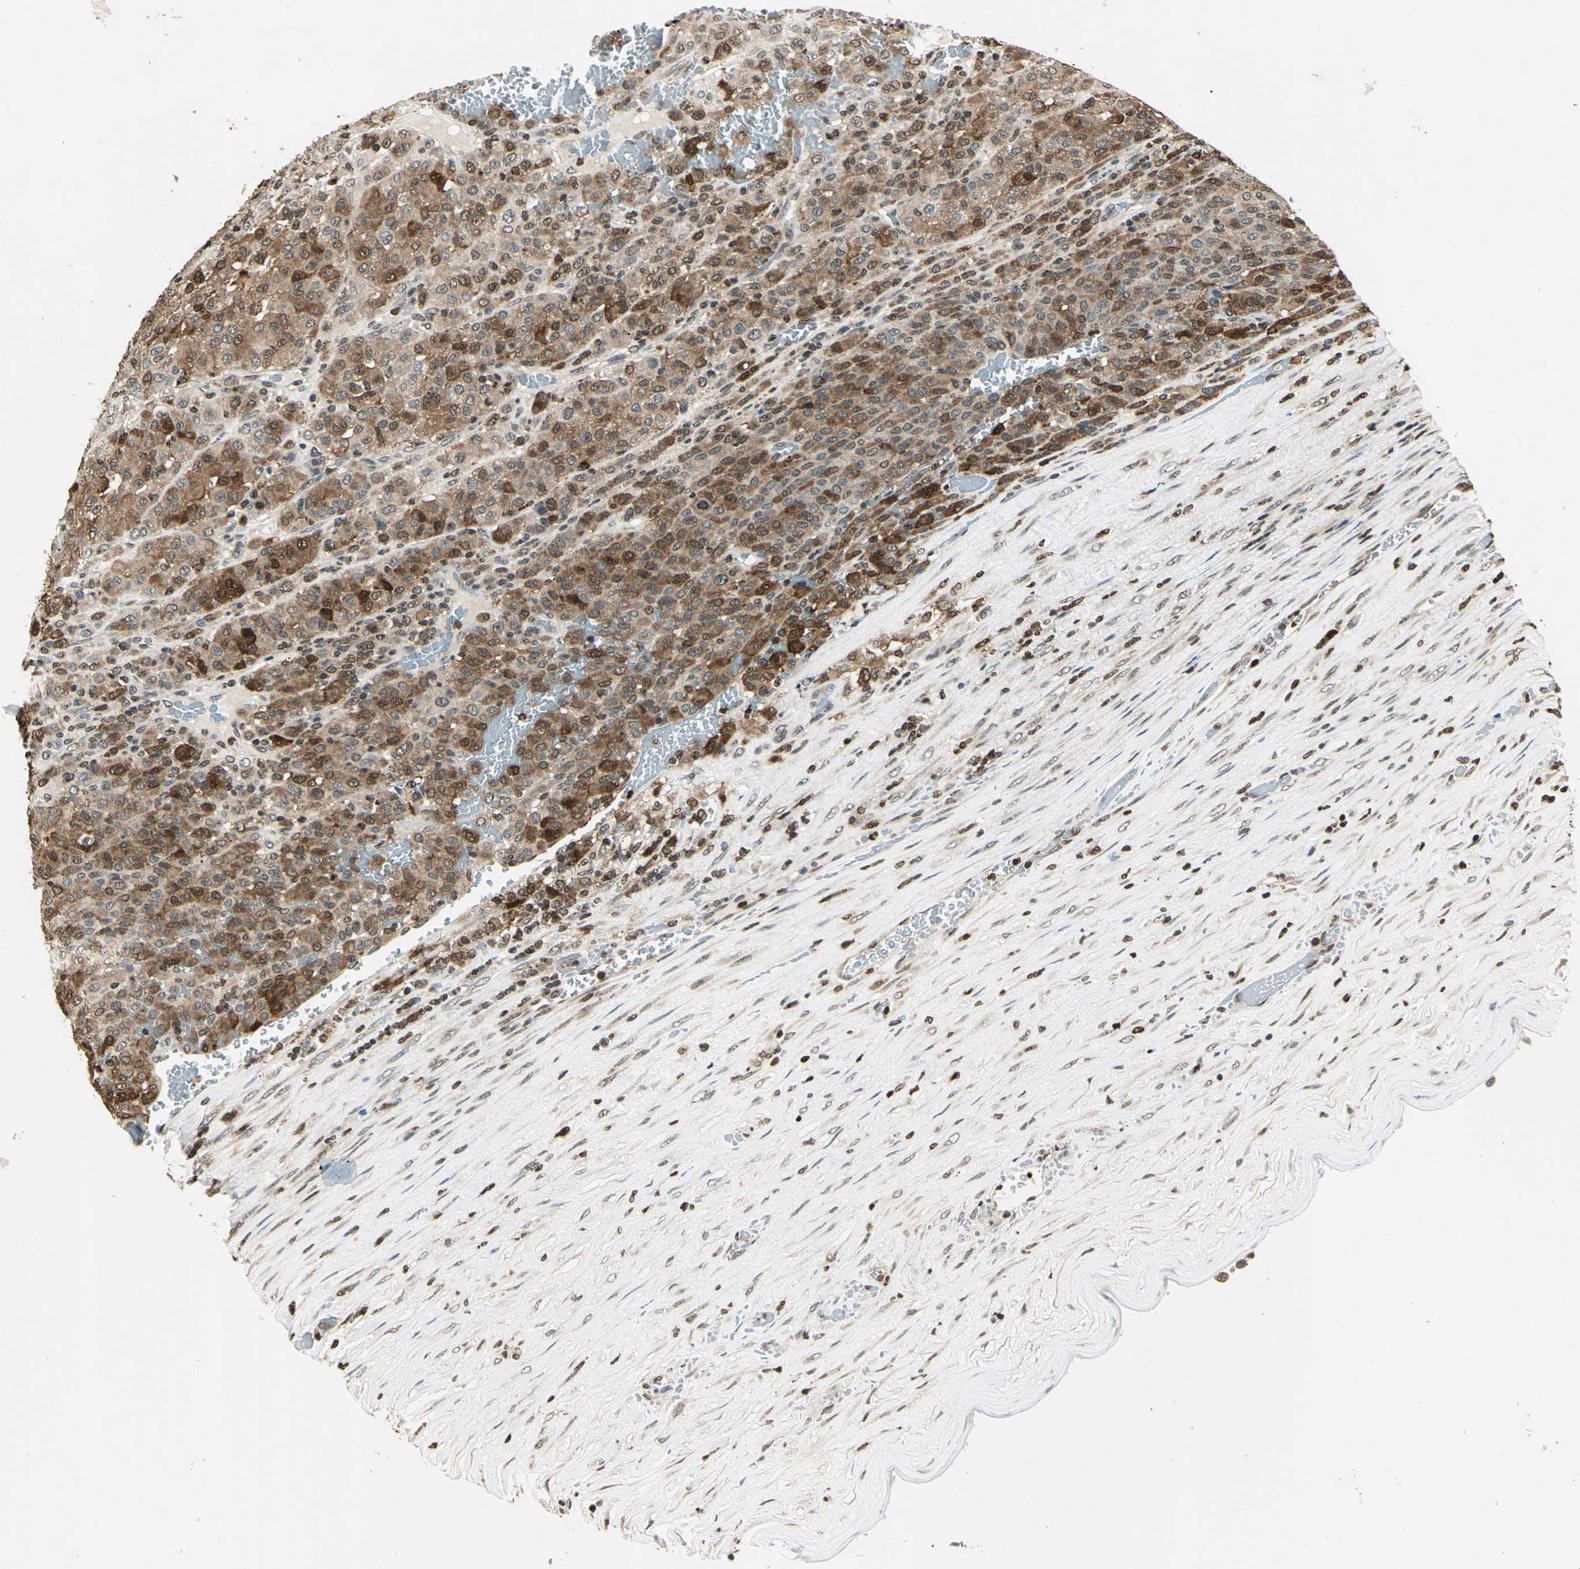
{"staining": {"intensity": "strong", "quantity": ">75%", "location": "cytoplasmic/membranous,nuclear"}, "tissue": "melanoma", "cell_type": "Tumor cells", "image_type": "cancer", "snomed": [{"axis": "morphology", "description": "Malignant melanoma, Metastatic site"}, {"axis": "topography", "description": "Pancreas"}], "caption": "Immunohistochemistry (IHC) image of neoplastic tissue: melanoma stained using immunohistochemistry displays high levels of strong protein expression localized specifically in the cytoplasmic/membranous and nuclear of tumor cells, appearing as a cytoplasmic/membranous and nuclear brown color.", "gene": "LGALS3", "patient": {"sex": "female", "age": 30}}